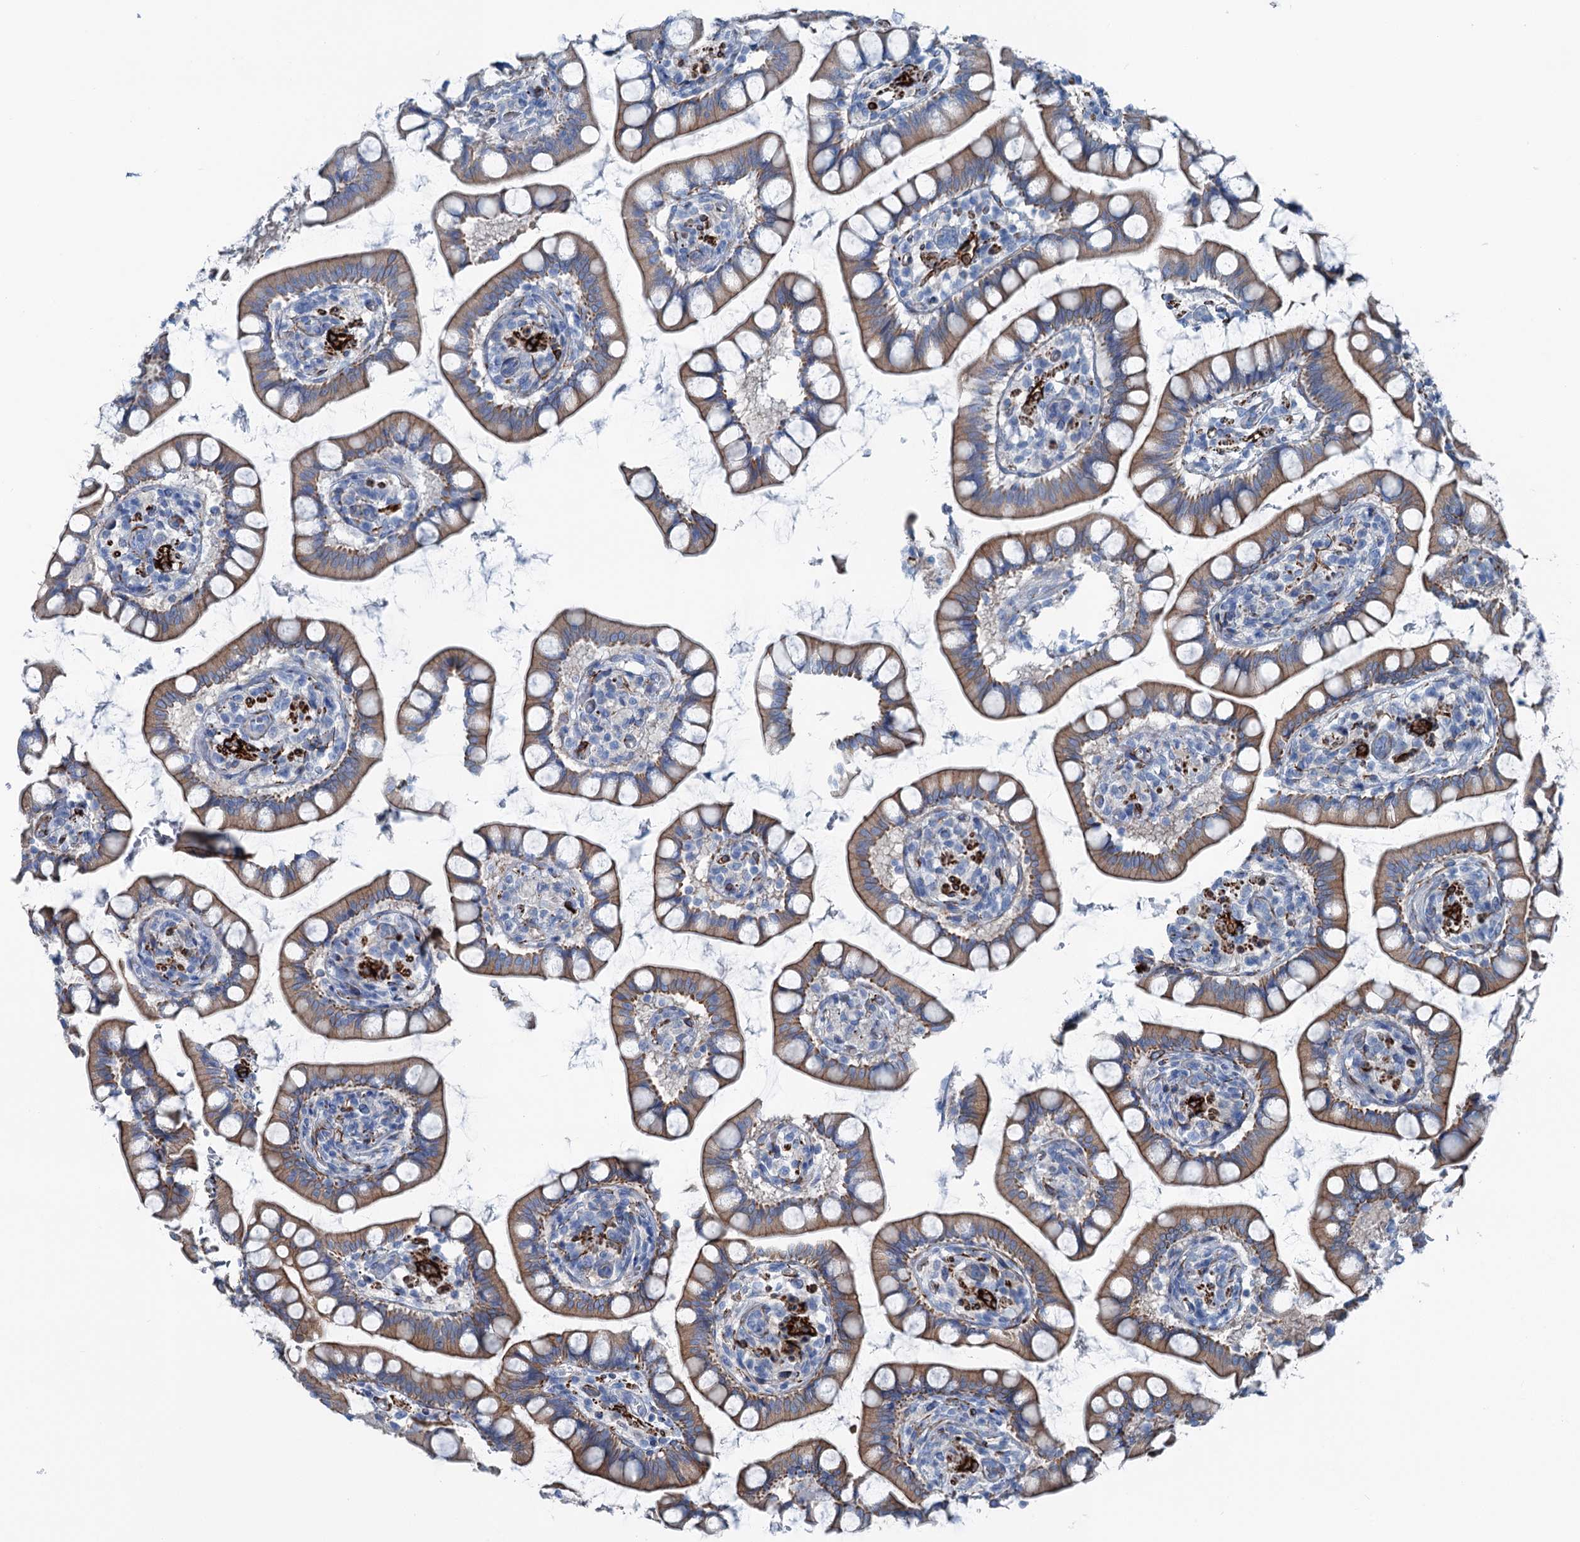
{"staining": {"intensity": "weak", "quantity": "25%-75%", "location": "cytoplasmic/membranous"}, "tissue": "small intestine", "cell_type": "Glandular cells", "image_type": "normal", "snomed": [{"axis": "morphology", "description": "Normal tissue, NOS"}, {"axis": "topography", "description": "Small intestine"}], "caption": "Glandular cells exhibit low levels of weak cytoplasmic/membranous staining in approximately 25%-75% of cells in benign small intestine. (Brightfield microscopy of DAB IHC at high magnification).", "gene": "CALCOCO1", "patient": {"sex": "male", "age": 52}}